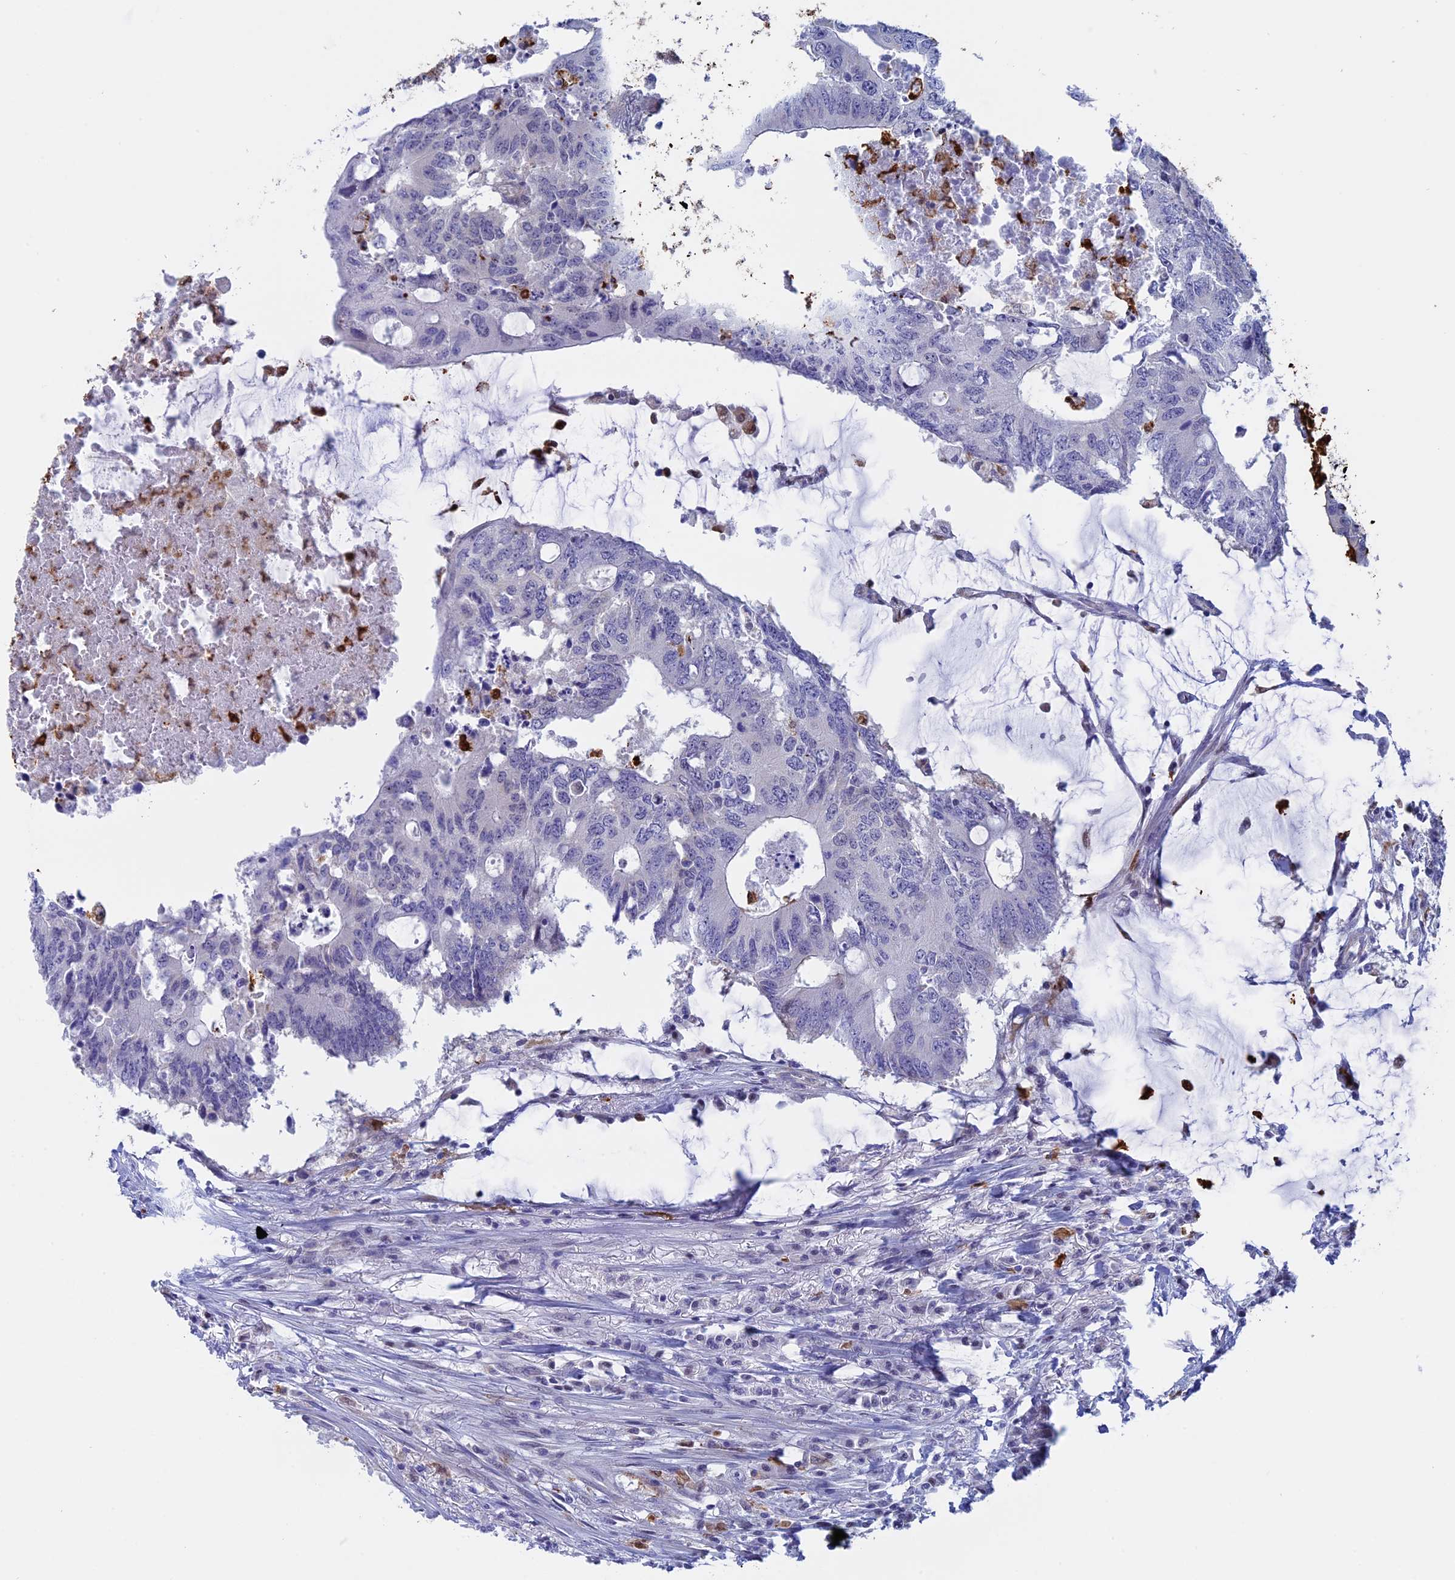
{"staining": {"intensity": "negative", "quantity": "none", "location": "none"}, "tissue": "colorectal cancer", "cell_type": "Tumor cells", "image_type": "cancer", "snomed": [{"axis": "morphology", "description": "Adenocarcinoma, NOS"}, {"axis": "topography", "description": "Colon"}], "caption": "High power microscopy micrograph of an IHC photomicrograph of adenocarcinoma (colorectal), revealing no significant expression in tumor cells. The staining was performed using DAB (3,3'-diaminobenzidine) to visualize the protein expression in brown, while the nuclei were stained in blue with hematoxylin (Magnification: 20x).", "gene": "SLC26A1", "patient": {"sex": "male", "age": 71}}